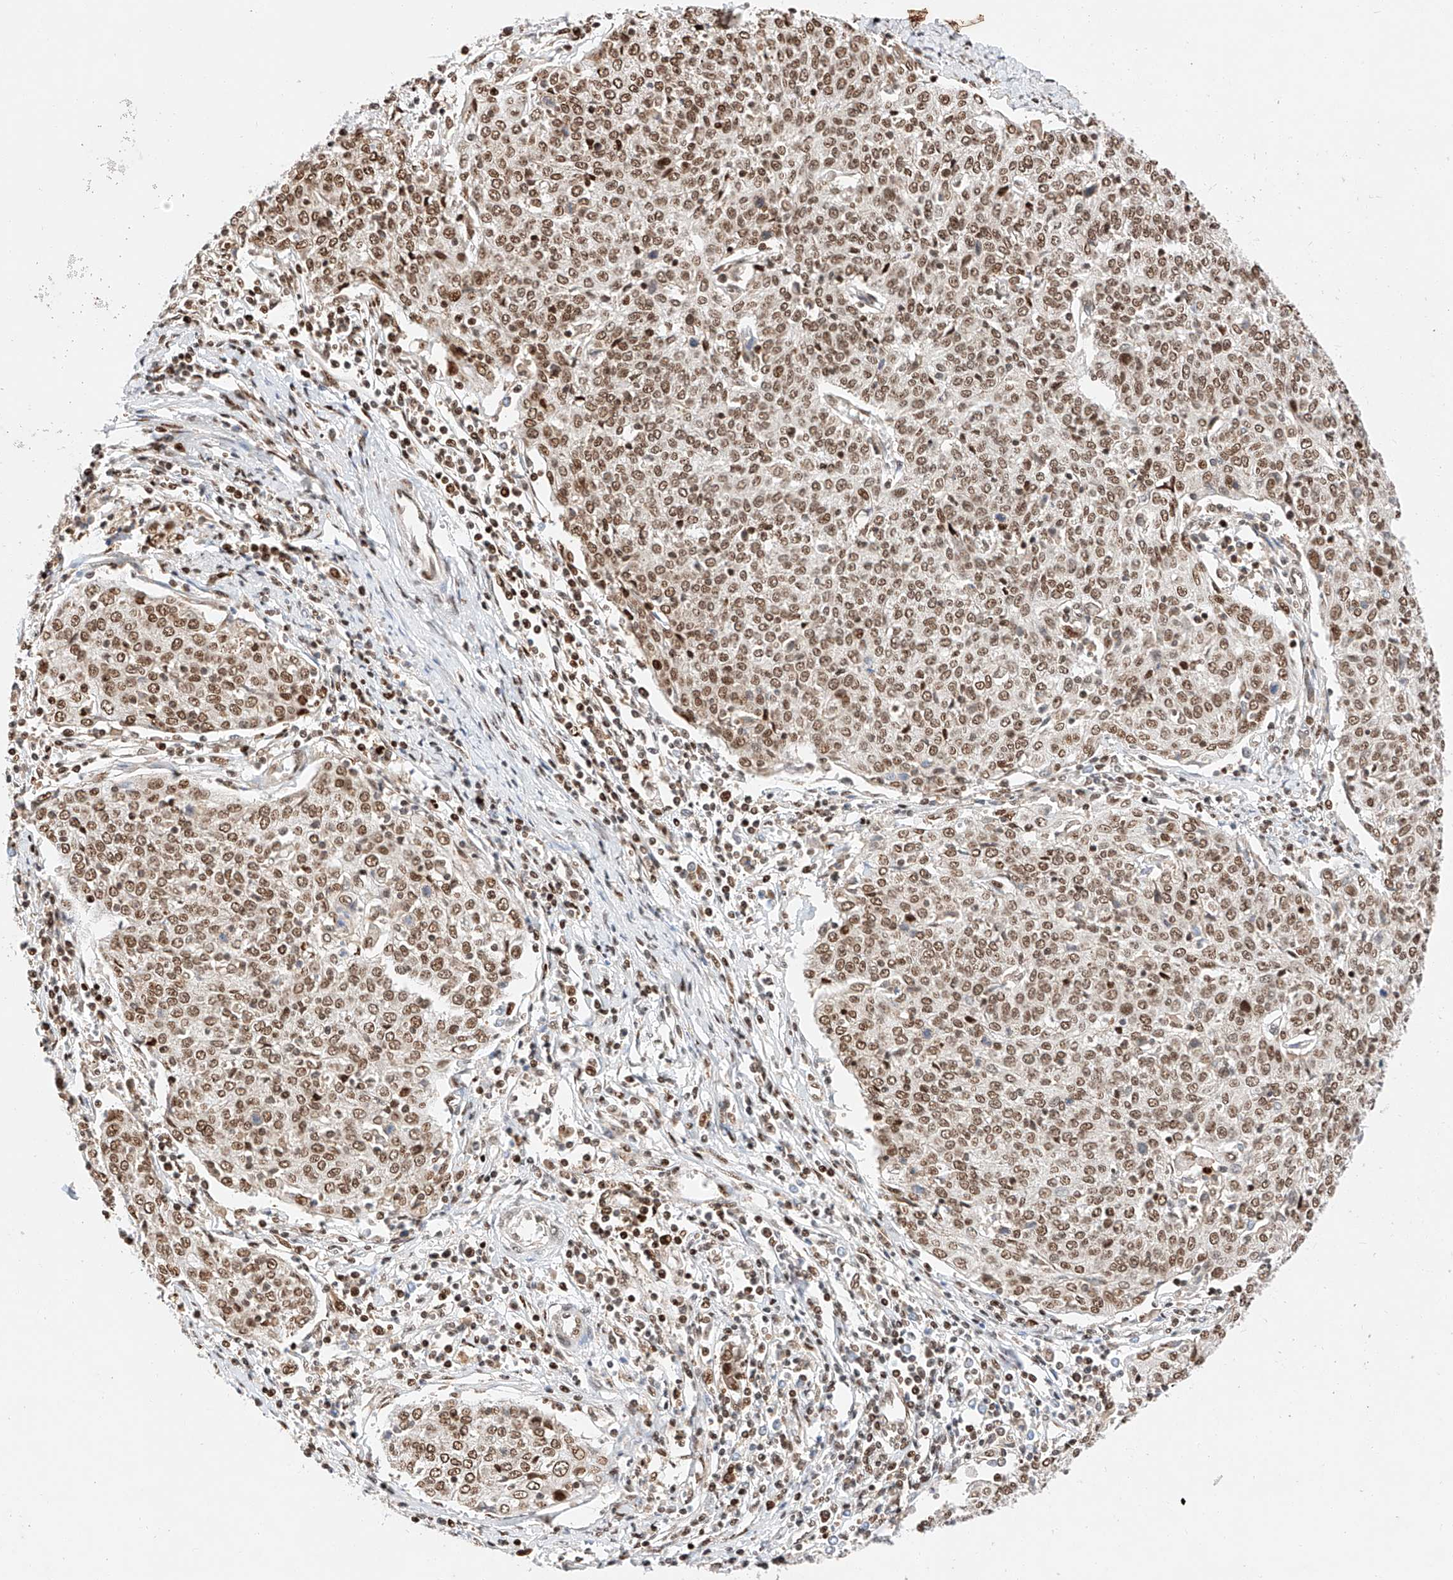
{"staining": {"intensity": "moderate", "quantity": ">75%", "location": "nuclear"}, "tissue": "cervical cancer", "cell_type": "Tumor cells", "image_type": "cancer", "snomed": [{"axis": "morphology", "description": "Squamous cell carcinoma, NOS"}, {"axis": "topography", "description": "Cervix"}], "caption": "Brown immunohistochemical staining in cervical squamous cell carcinoma shows moderate nuclear staining in approximately >75% of tumor cells.", "gene": "HDAC9", "patient": {"sex": "female", "age": 48}}